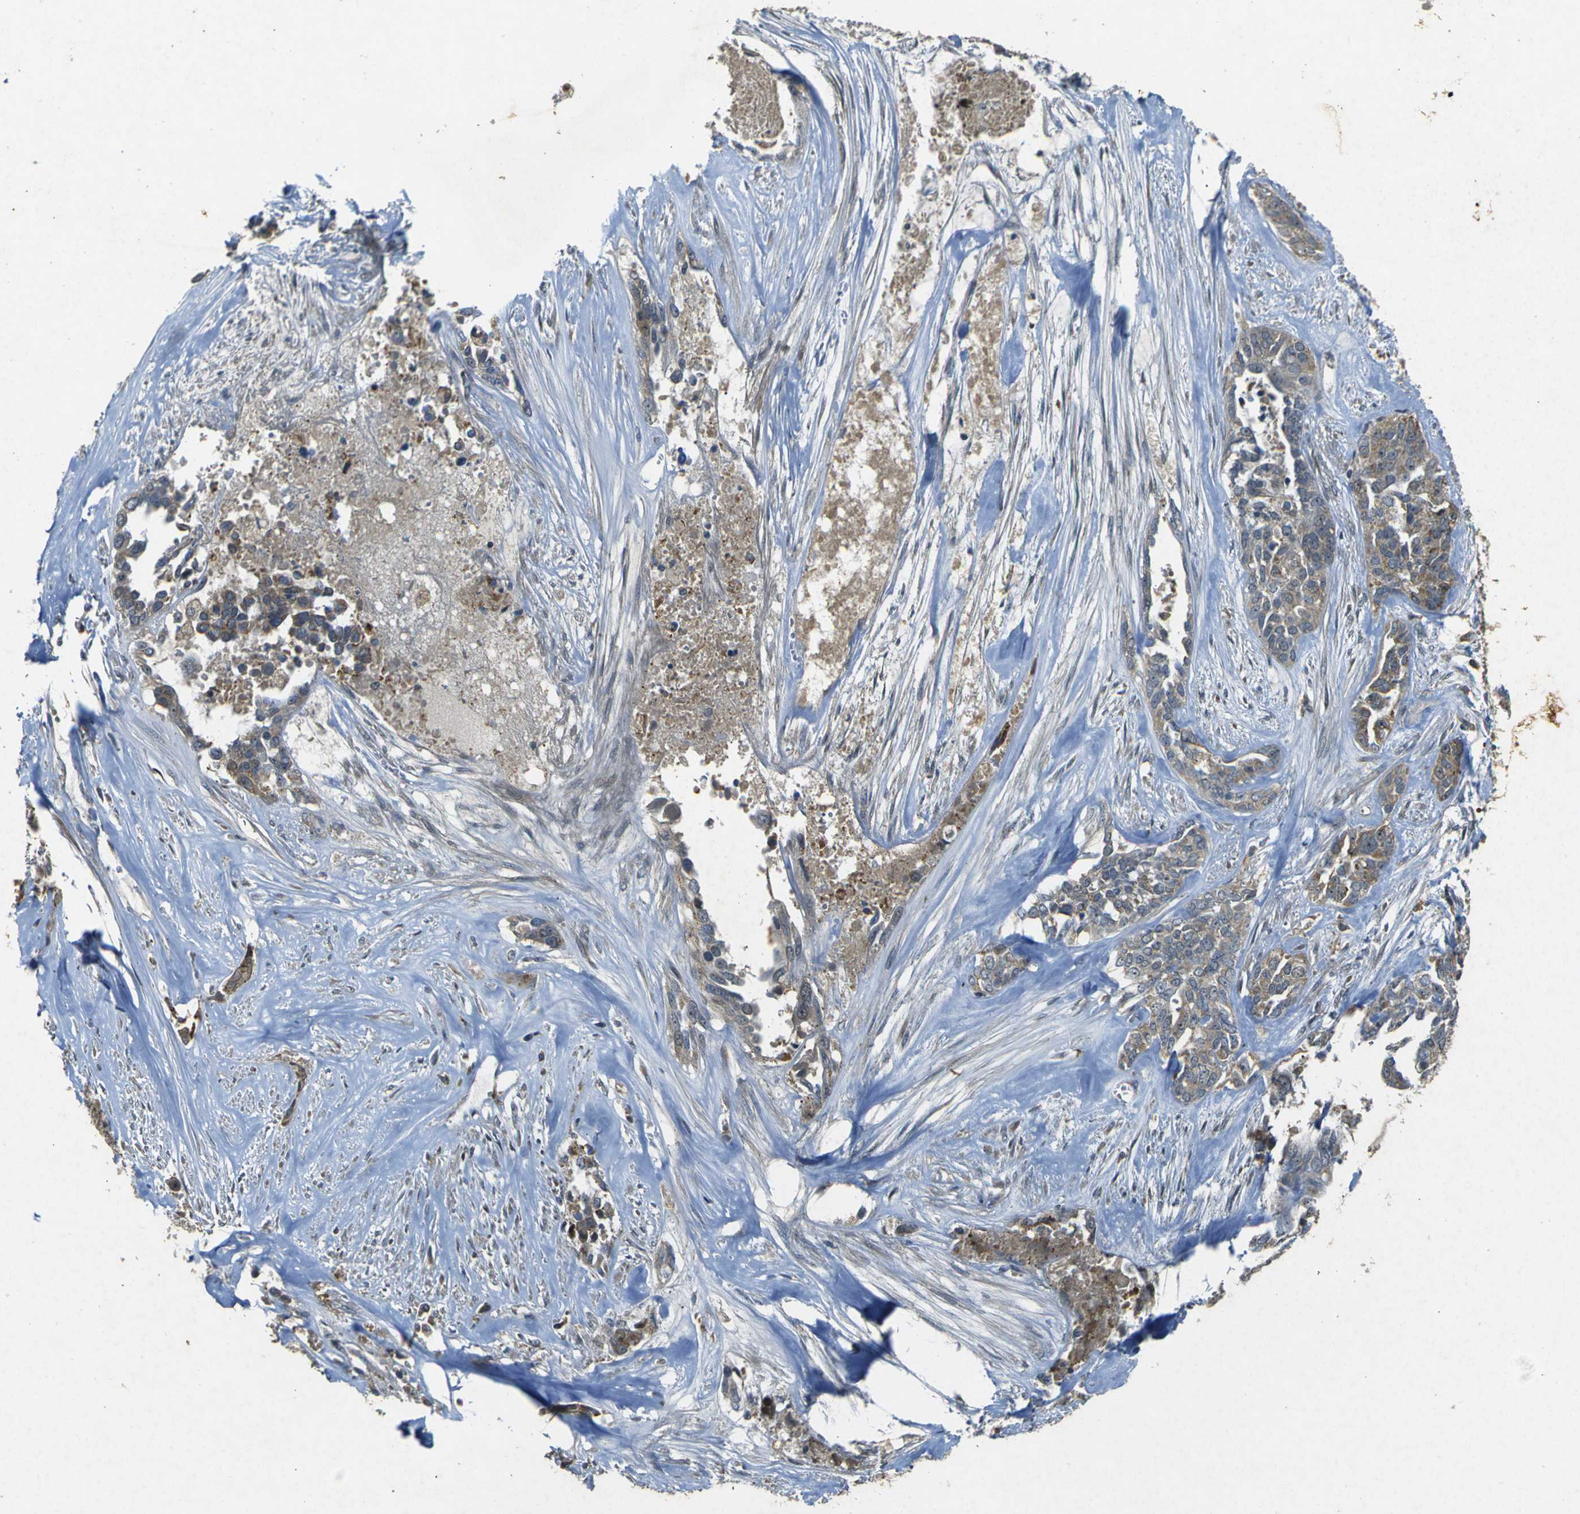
{"staining": {"intensity": "weak", "quantity": ">75%", "location": "cytoplasmic/membranous"}, "tissue": "ovarian cancer", "cell_type": "Tumor cells", "image_type": "cancer", "snomed": [{"axis": "morphology", "description": "Cystadenocarcinoma, serous, NOS"}, {"axis": "topography", "description": "Ovary"}], "caption": "Immunohistochemical staining of human serous cystadenocarcinoma (ovarian) shows low levels of weak cytoplasmic/membranous positivity in about >75% of tumor cells. The staining is performed using DAB brown chromogen to label protein expression. The nuclei are counter-stained blue using hematoxylin.", "gene": "MAGI2", "patient": {"sex": "female", "age": 44}}